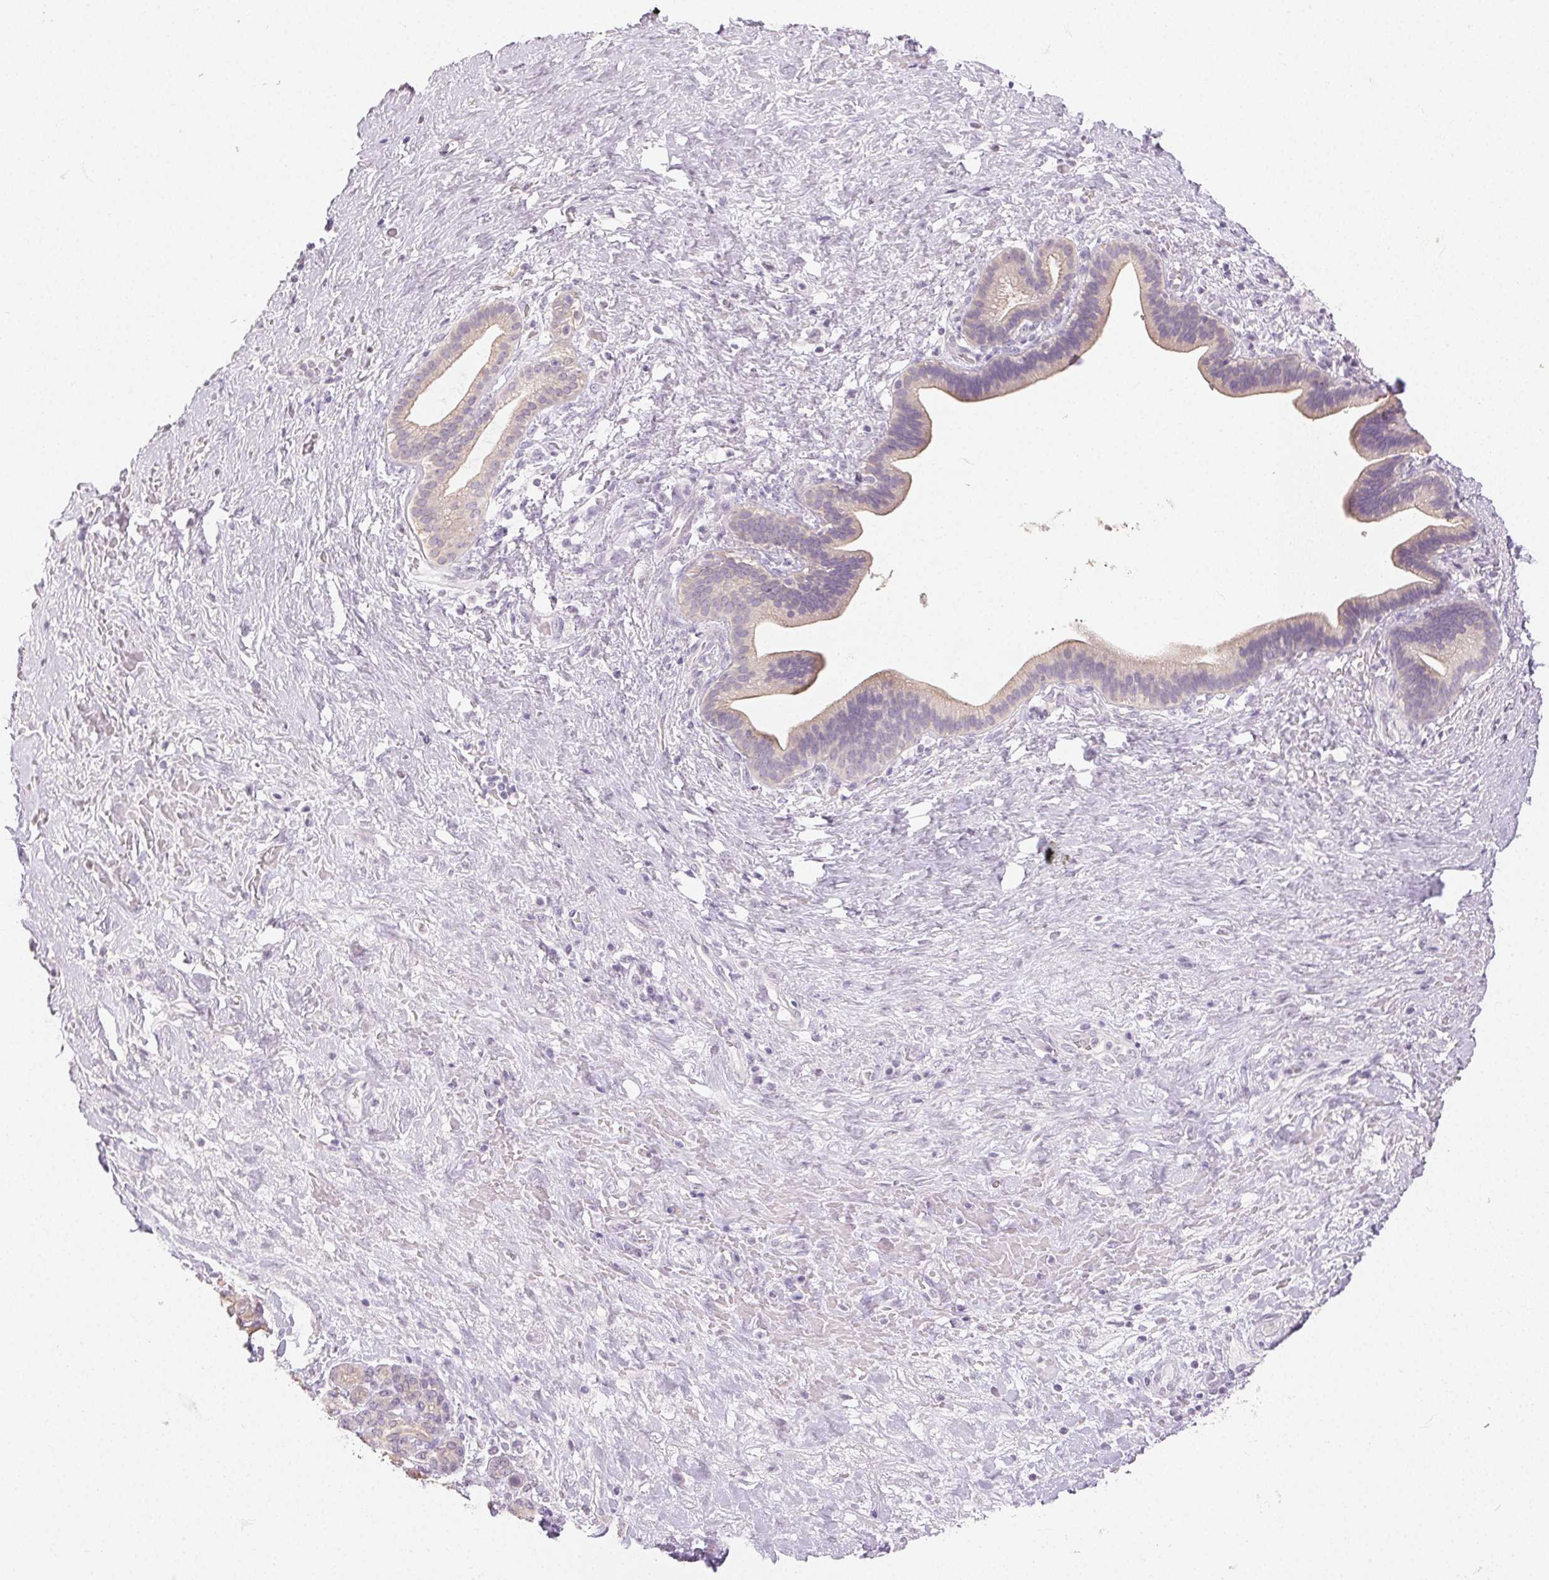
{"staining": {"intensity": "weak", "quantity": "<25%", "location": "cytoplasmic/membranous"}, "tissue": "pancreatic cancer", "cell_type": "Tumor cells", "image_type": "cancer", "snomed": [{"axis": "morphology", "description": "Adenocarcinoma, NOS"}, {"axis": "topography", "description": "Pancreas"}], "caption": "An immunohistochemistry (IHC) image of adenocarcinoma (pancreatic) is shown. There is no staining in tumor cells of adenocarcinoma (pancreatic). Nuclei are stained in blue.", "gene": "SFTPD", "patient": {"sex": "male", "age": 44}}